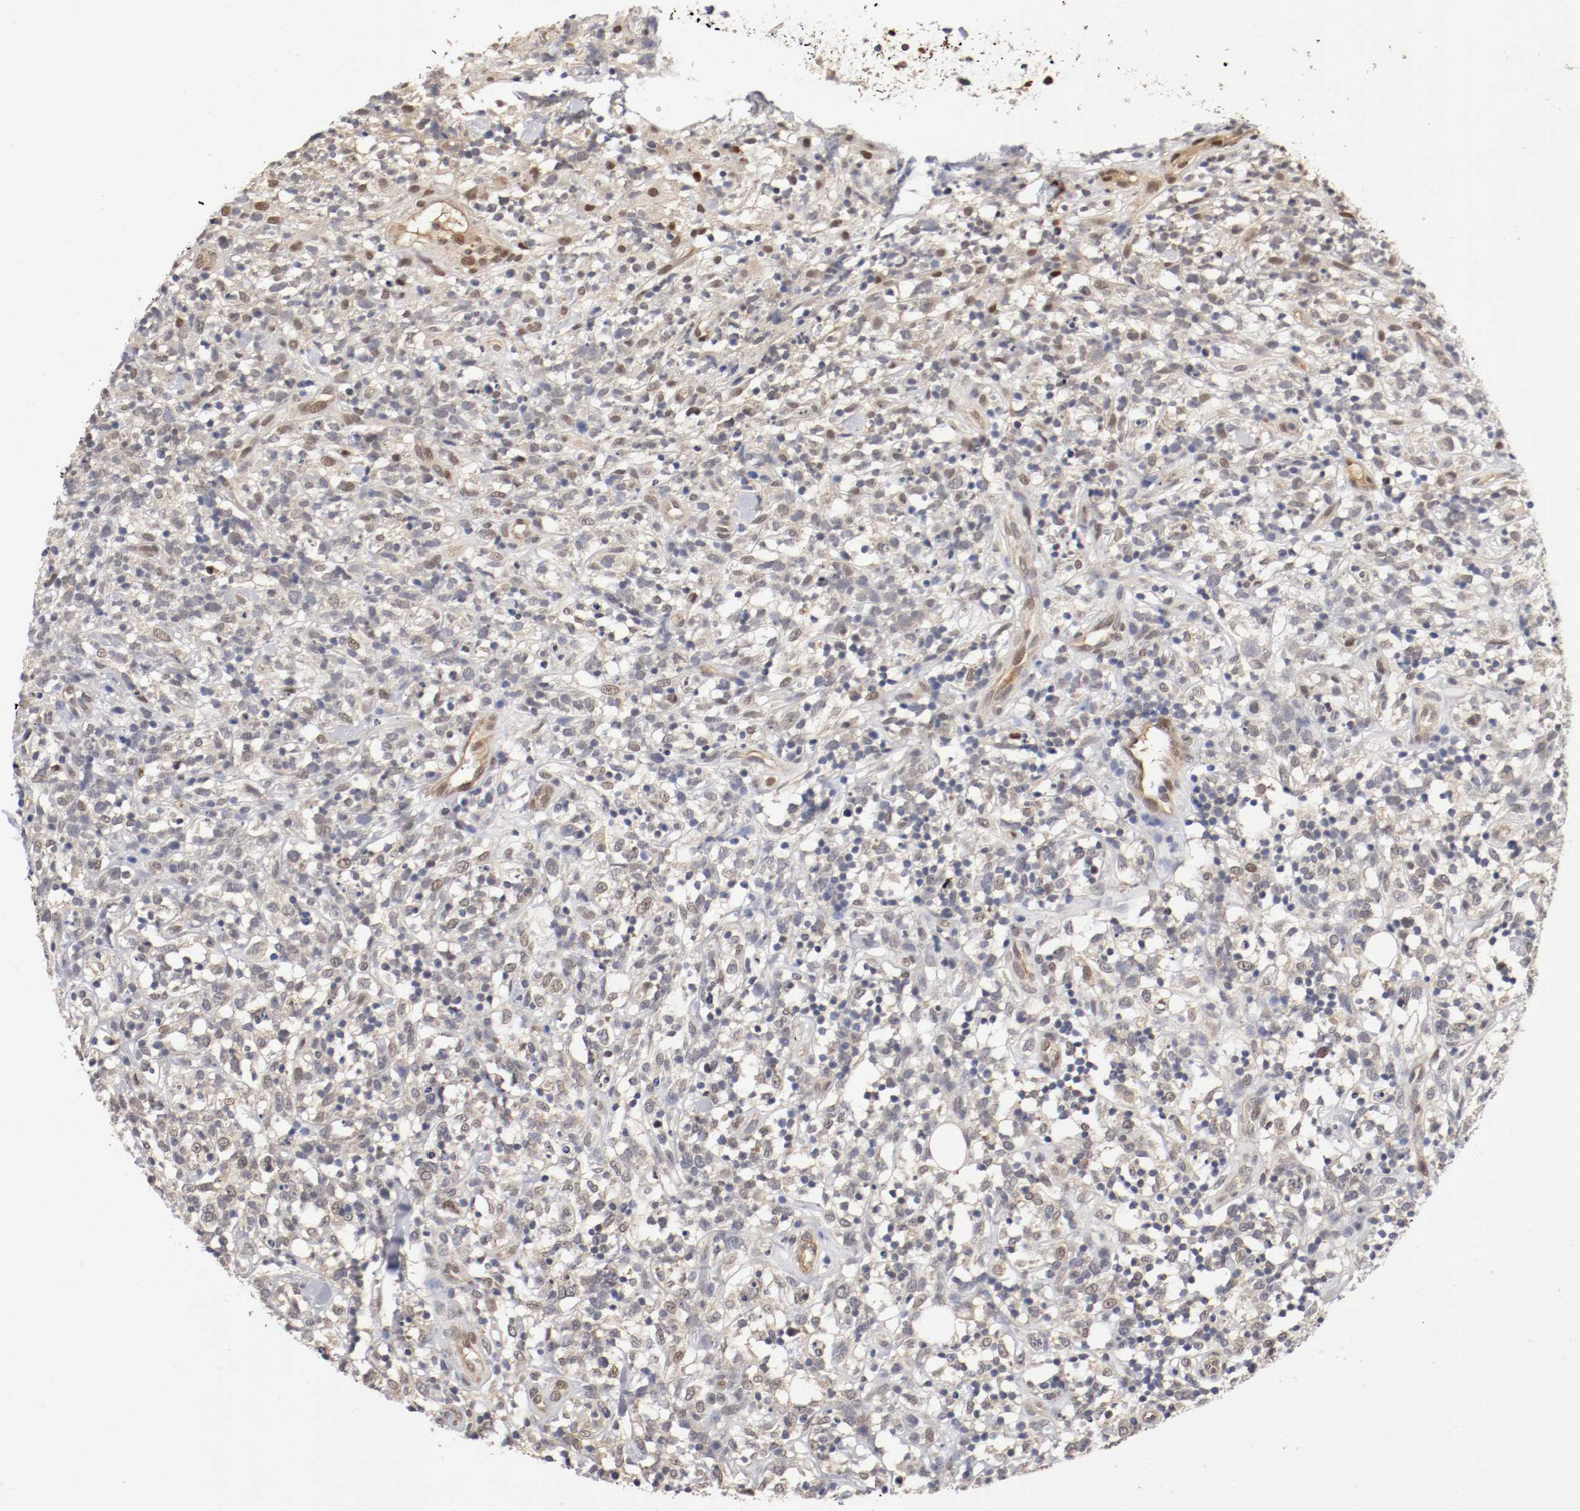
{"staining": {"intensity": "weak", "quantity": "<25%", "location": "cytoplasmic/membranous,nuclear"}, "tissue": "lymphoma", "cell_type": "Tumor cells", "image_type": "cancer", "snomed": [{"axis": "morphology", "description": "Malignant lymphoma, non-Hodgkin's type, High grade"}, {"axis": "topography", "description": "Lymph node"}], "caption": "A histopathology image of malignant lymphoma, non-Hodgkin's type (high-grade) stained for a protein exhibits no brown staining in tumor cells.", "gene": "DNMT3B", "patient": {"sex": "female", "age": 73}}